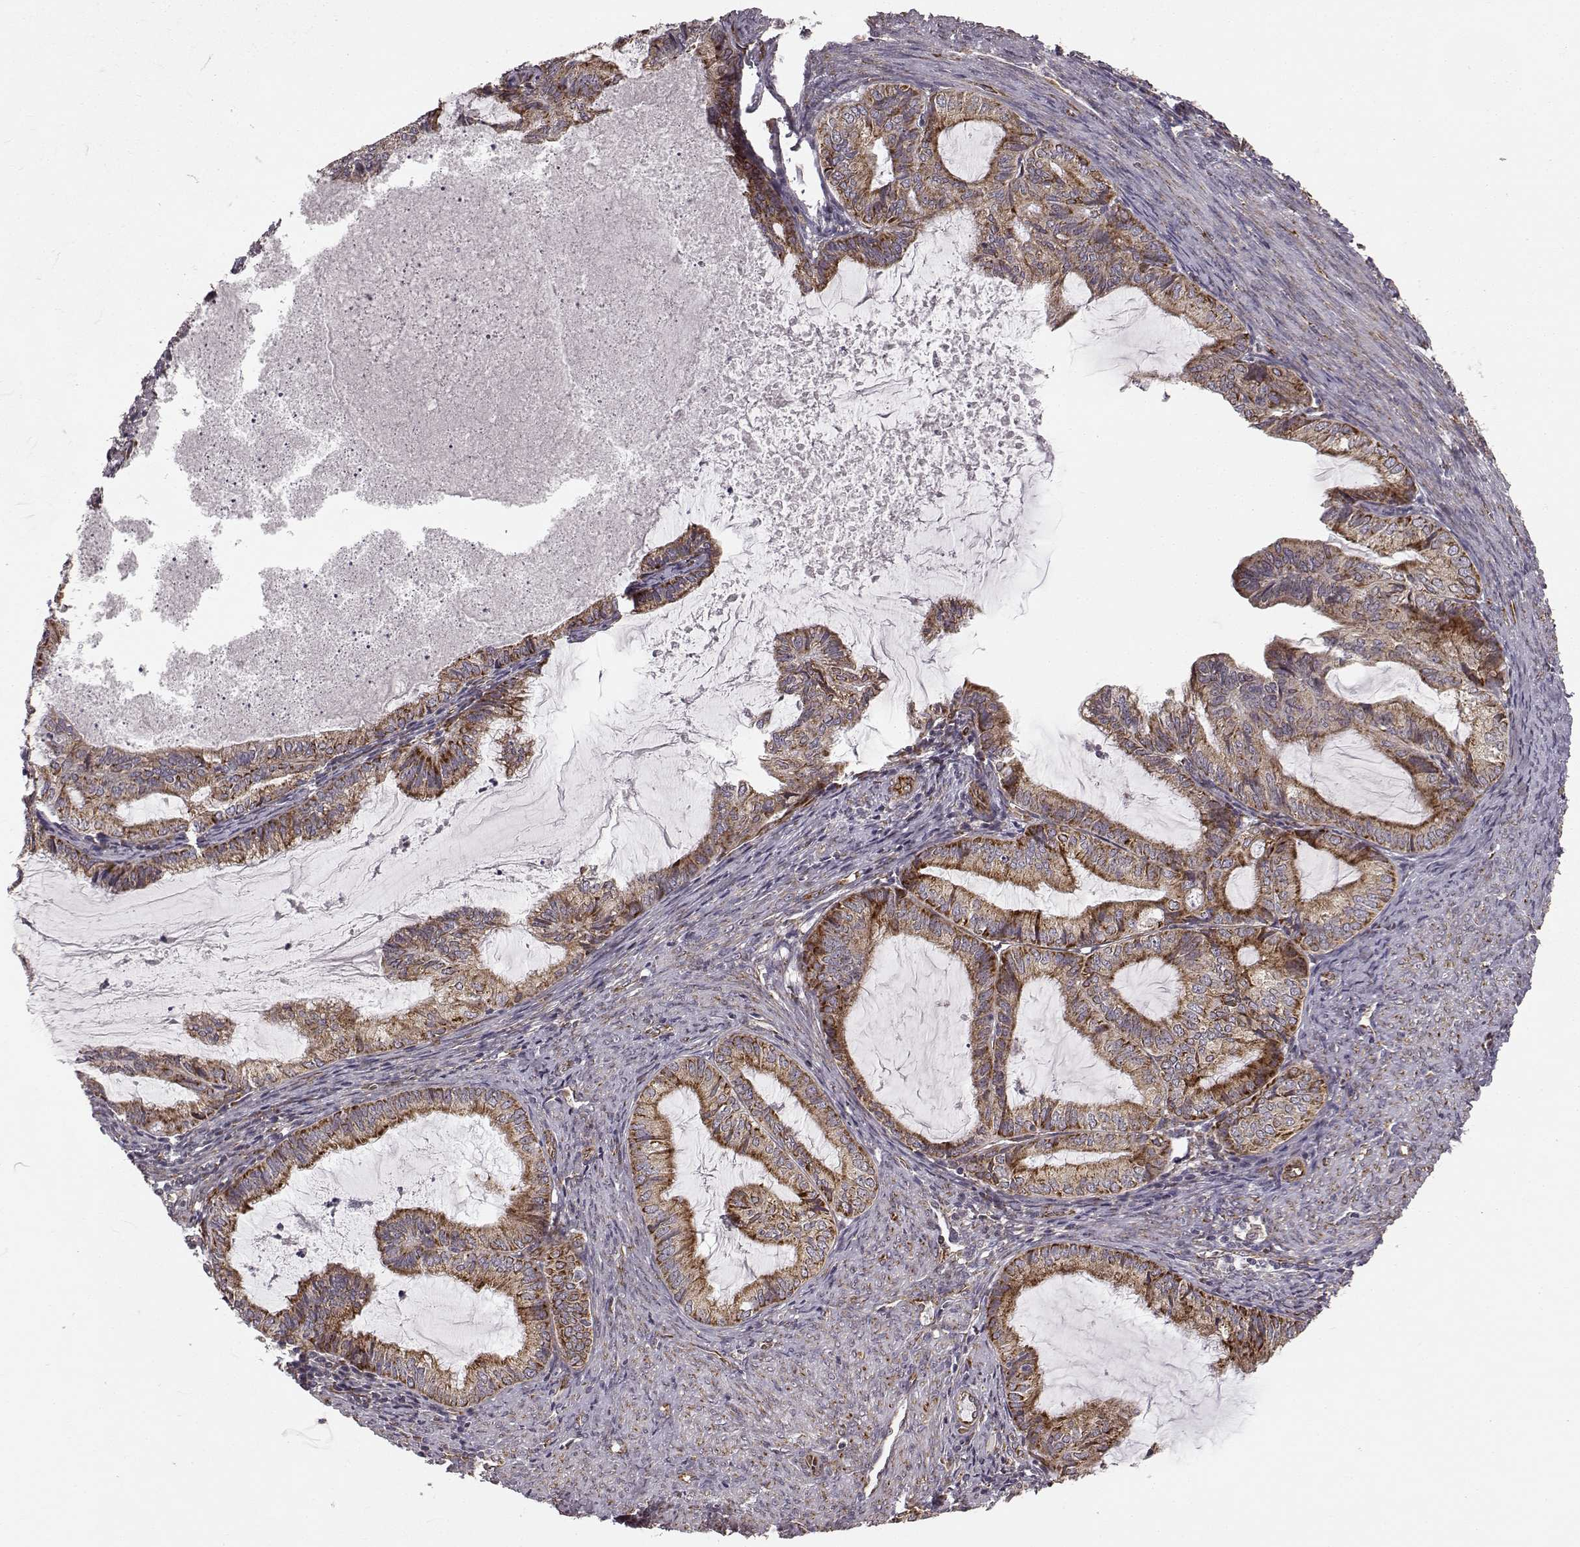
{"staining": {"intensity": "strong", "quantity": "25%-75%", "location": "cytoplasmic/membranous"}, "tissue": "endometrial cancer", "cell_type": "Tumor cells", "image_type": "cancer", "snomed": [{"axis": "morphology", "description": "Adenocarcinoma, NOS"}, {"axis": "topography", "description": "Endometrium"}], "caption": "Immunohistochemistry (IHC) image of neoplastic tissue: human endometrial adenocarcinoma stained using immunohistochemistry (IHC) demonstrates high levels of strong protein expression localized specifically in the cytoplasmic/membranous of tumor cells, appearing as a cytoplasmic/membranous brown color.", "gene": "TMEM14A", "patient": {"sex": "female", "age": 86}}